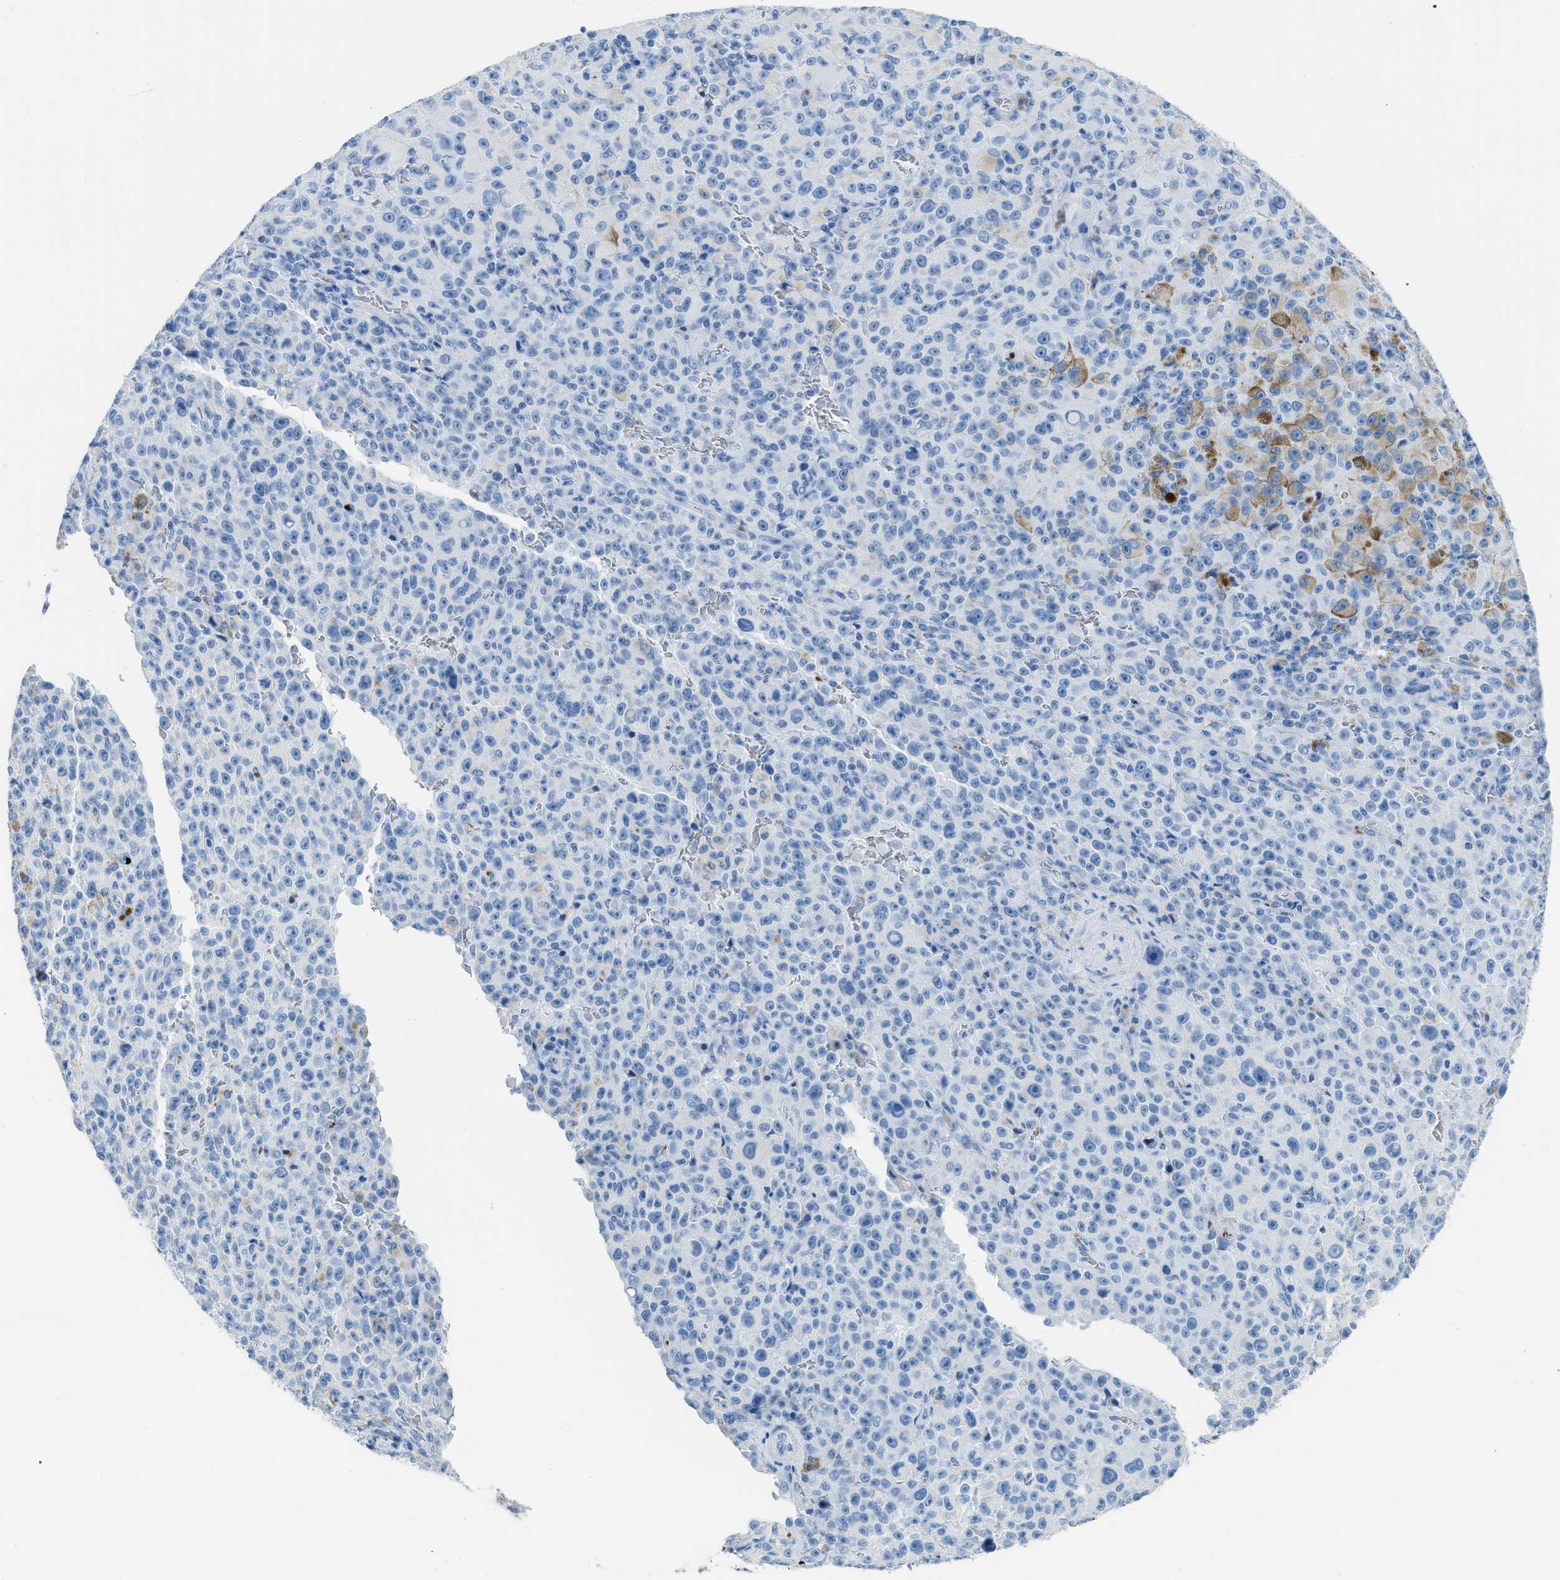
{"staining": {"intensity": "moderate", "quantity": "<25%", "location": "cytoplasmic/membranous"}, "tissue": "melanoma", "cell_type": "Tumor cells", "image_type": "cancer", "snomed": [{"axis": "morphology", "description": "Malignant melanoma, NOS"}, {"axis": "topography", "description": "Skin"}], "caption": "Immunohistochemical staining of human melanoma shows moderate cytoplasmic/membranous protein staining in about <25% of tumor cells.", "gene": "FAIM2", "patient": {"sex": "female", "age": 82}}